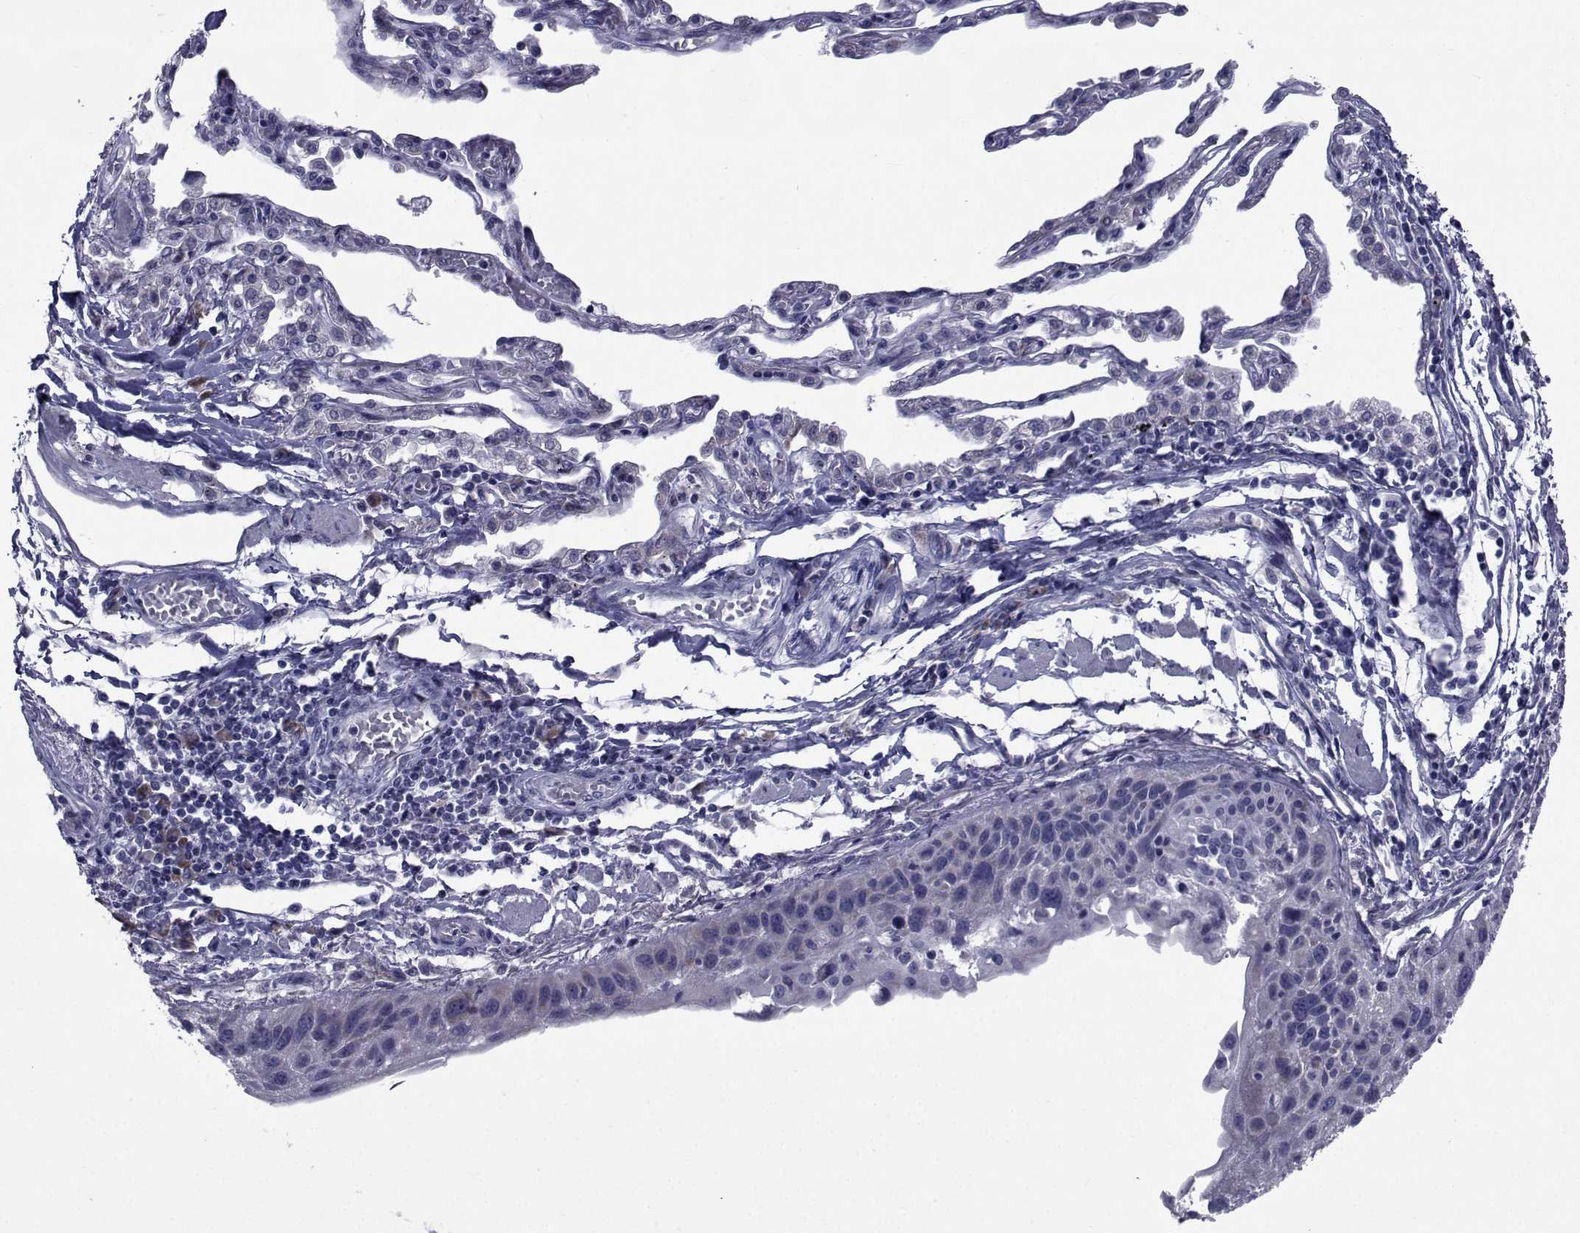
{"staining": {"intensity": "negative", "quantity": "none", "location": "none"}, "tissue": "lung cancer", "cell_type": "Tumor cells", "image_type": "cancer", "snomed": [{"axis": "morphology", "description": "Squamous cell carcinoma, NOS"}, {"axis": "topography", "description": "Lung"}], "caption": "Tumor cells show no significant positivity in squamous cell carcinoma (lung).", "gene": "ROPN1", "patient": {"sex": "male", "age": 73}}